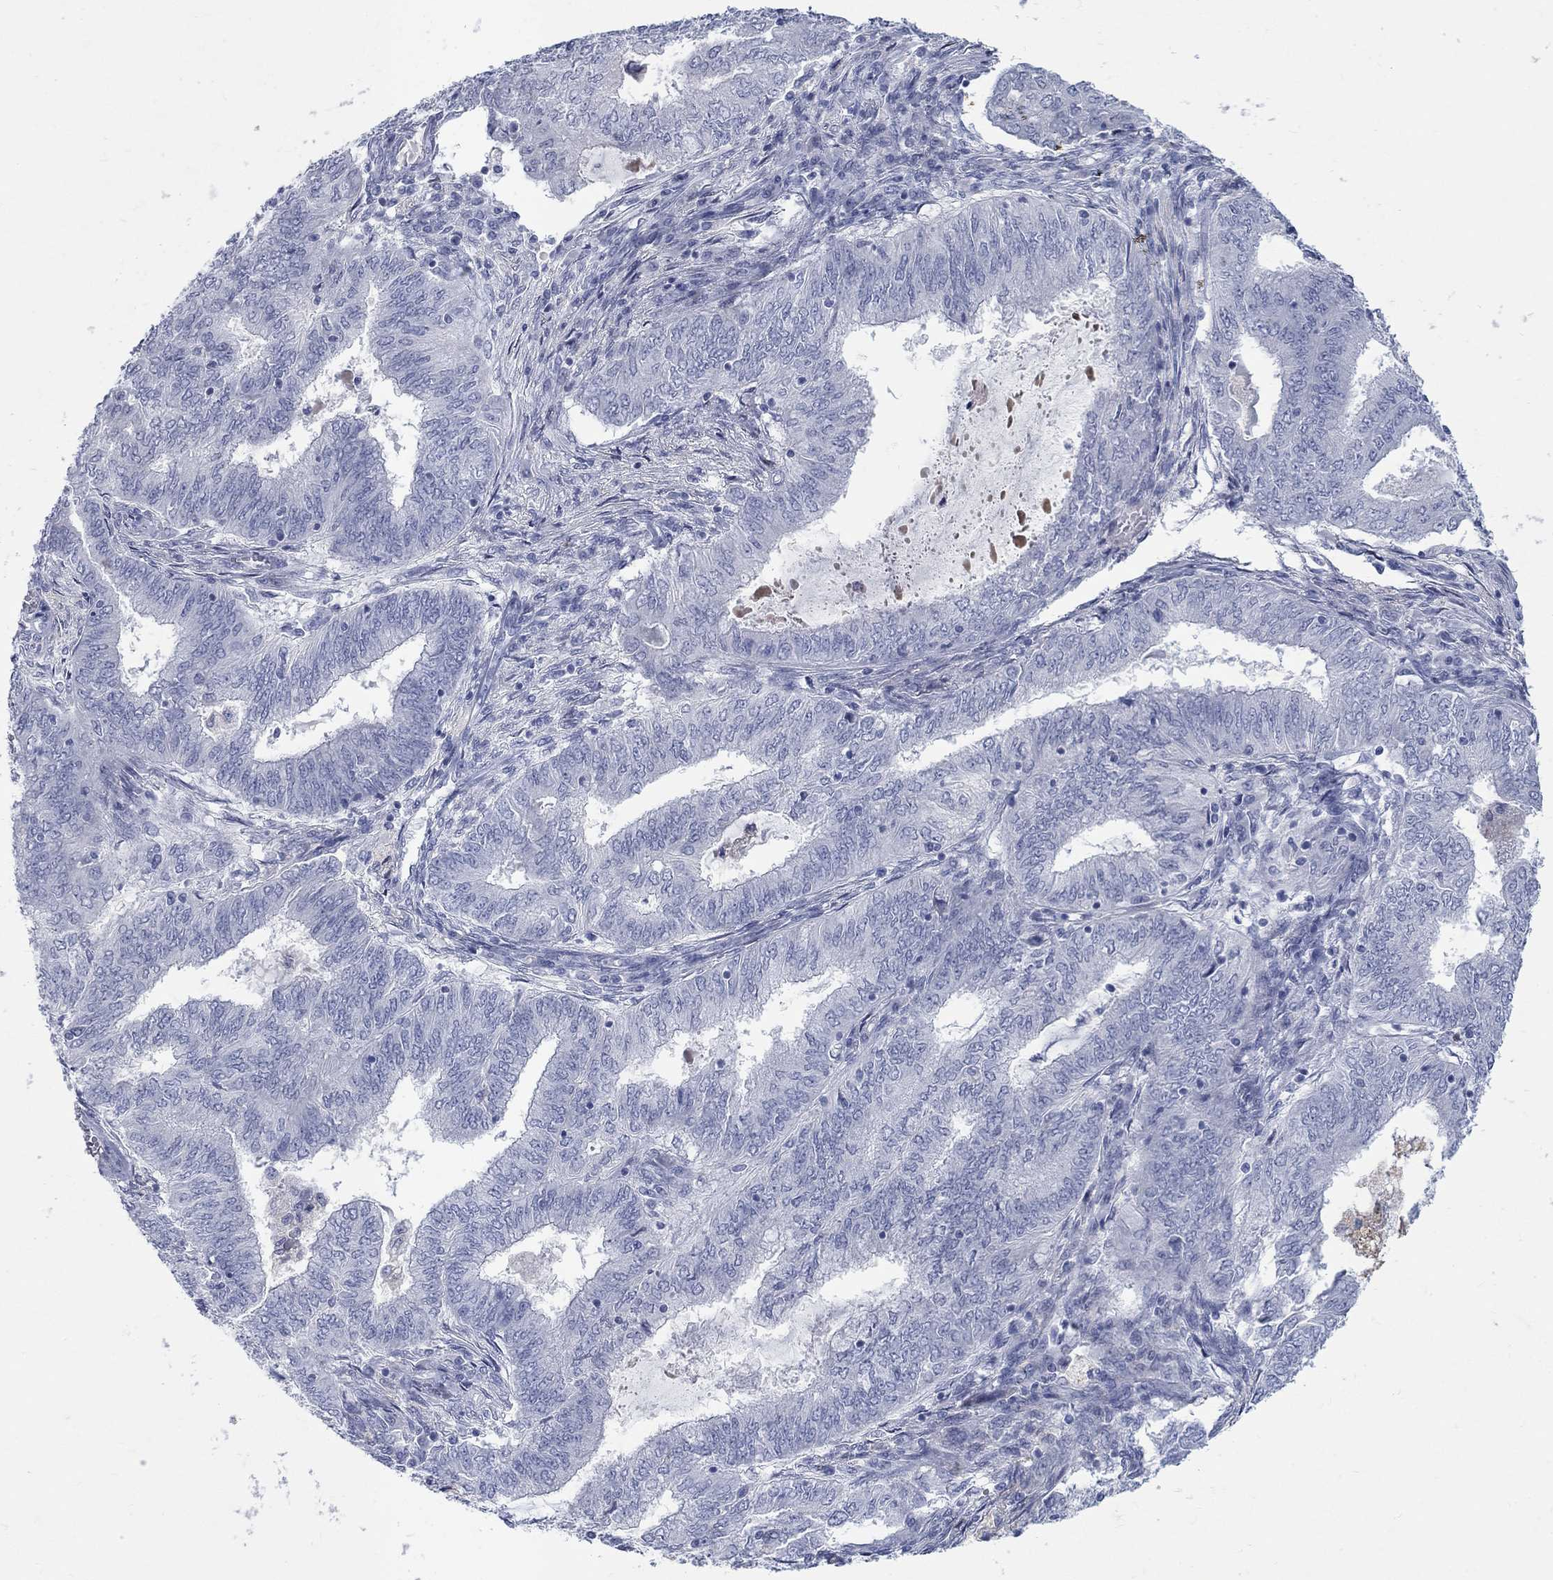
{"staining": {"intensity": "negative", "quantity": "none", "location": "none"}, "tissue": "endometrial cancer", "cell_type": "Tumor cells", "image_type": "cancer", "snomed": [{"axis": "morphology", "description": "Adenocarcinoma, NOS"}, {"axis": "topography", "description": "Endometrium"}], "caption": "Immunohistochemistry (IHC) photomicrograph of human adenocarcinoma (endometrial) stained for a protein (brown), which shows no staining in tumor cells.", "gene": "RFTN2", "patient": {"sex": "female", "age": 62}}